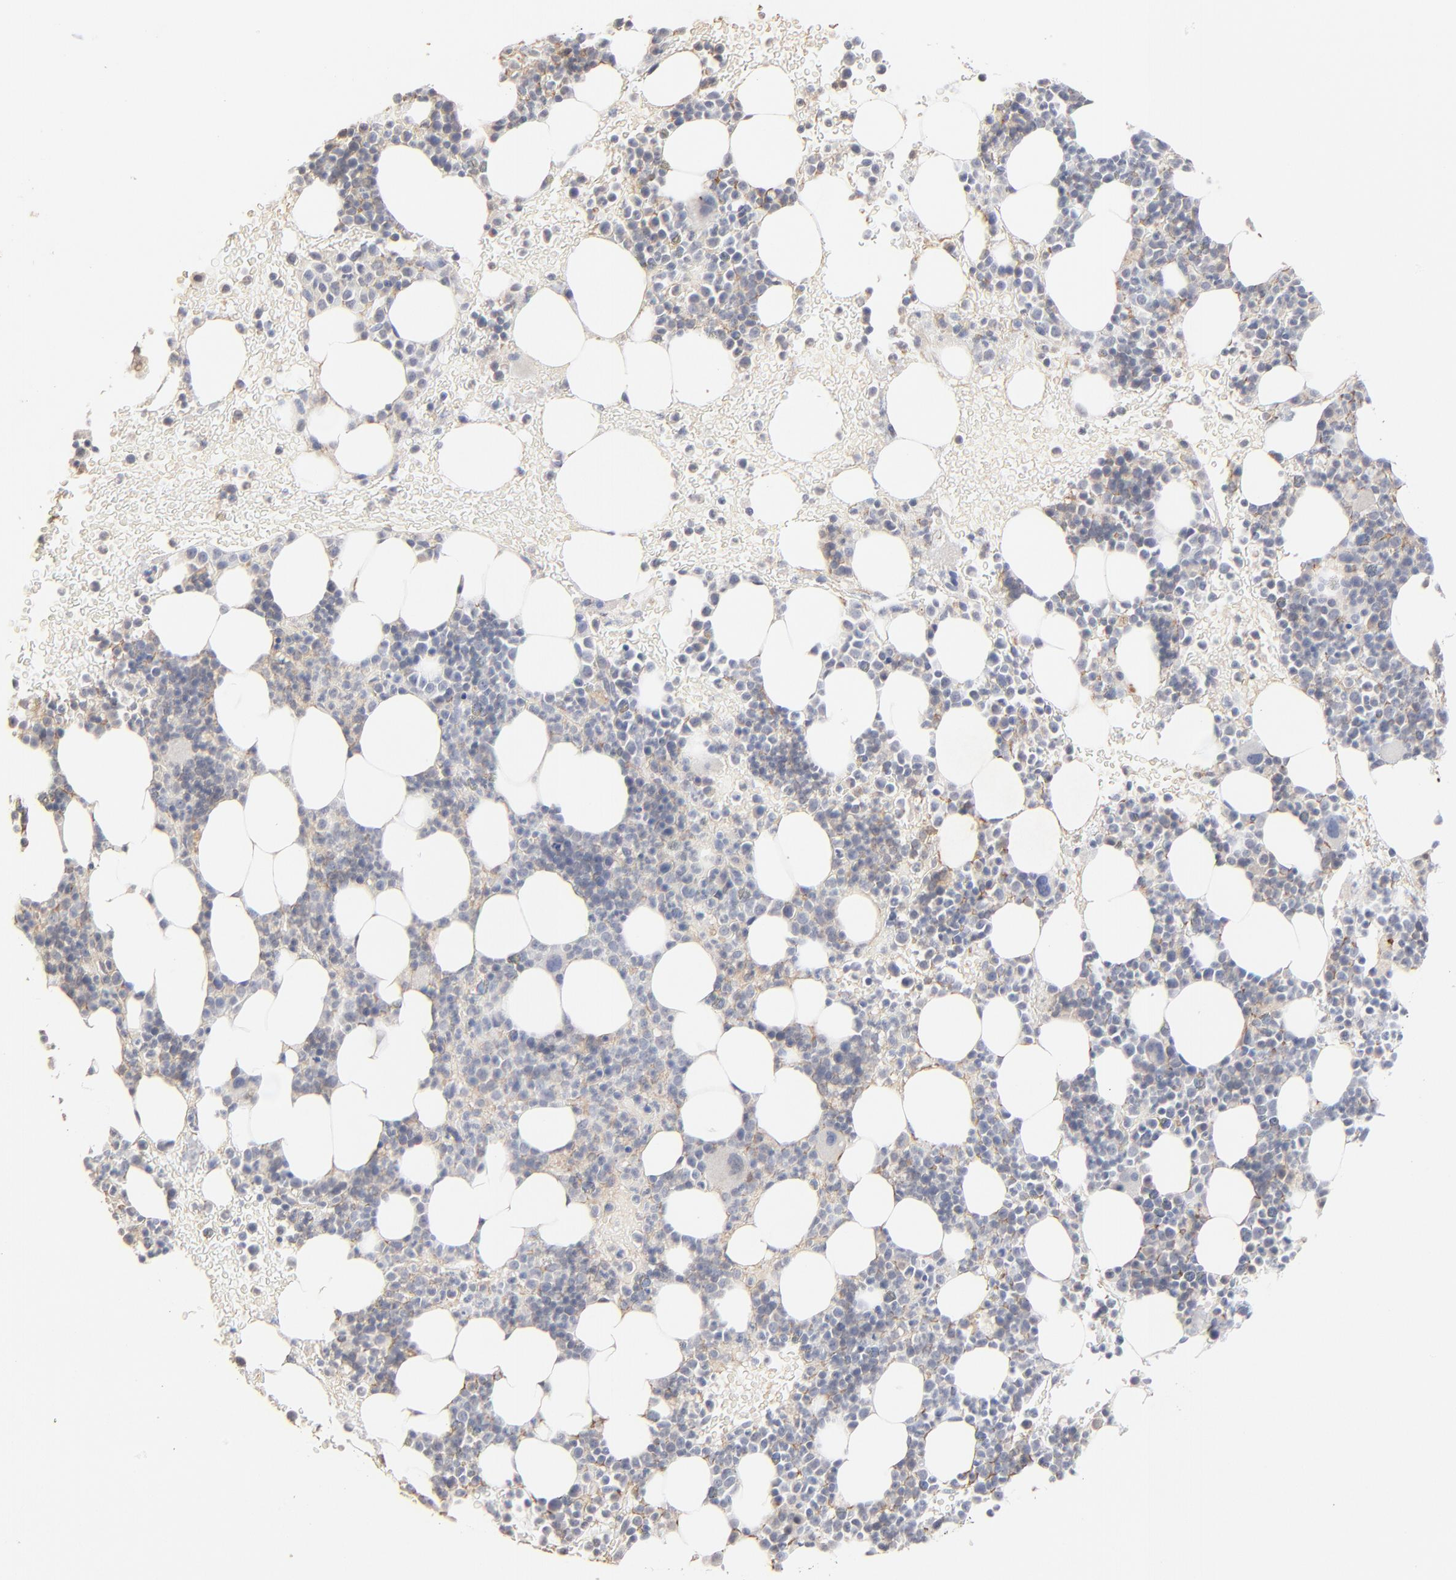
{"staining": {"intensity": "weak", "quantity": "<25%", "location": "cytoplasmic/membranous"}, "tissue": "bone marrow", "cell_type": "Hematopoietic cells", "image_type": "normal", "snomed": [{"axis": "morphology", "description": "Normal tissue, NOS"}, {"axis": "topography", "description": "Bone marrow"}], "caption": "DAB (3,3'-diaminobenzidine) immunohistochemical staining of benign human bone marrow reveals no significant expression in hematopoietic cells. (DAB (3,3'-diaminobenzidine) IHC with hematoxylin counter stain).", "gene": "FANCB", "patient": {"sex": "male", "age": 17}}